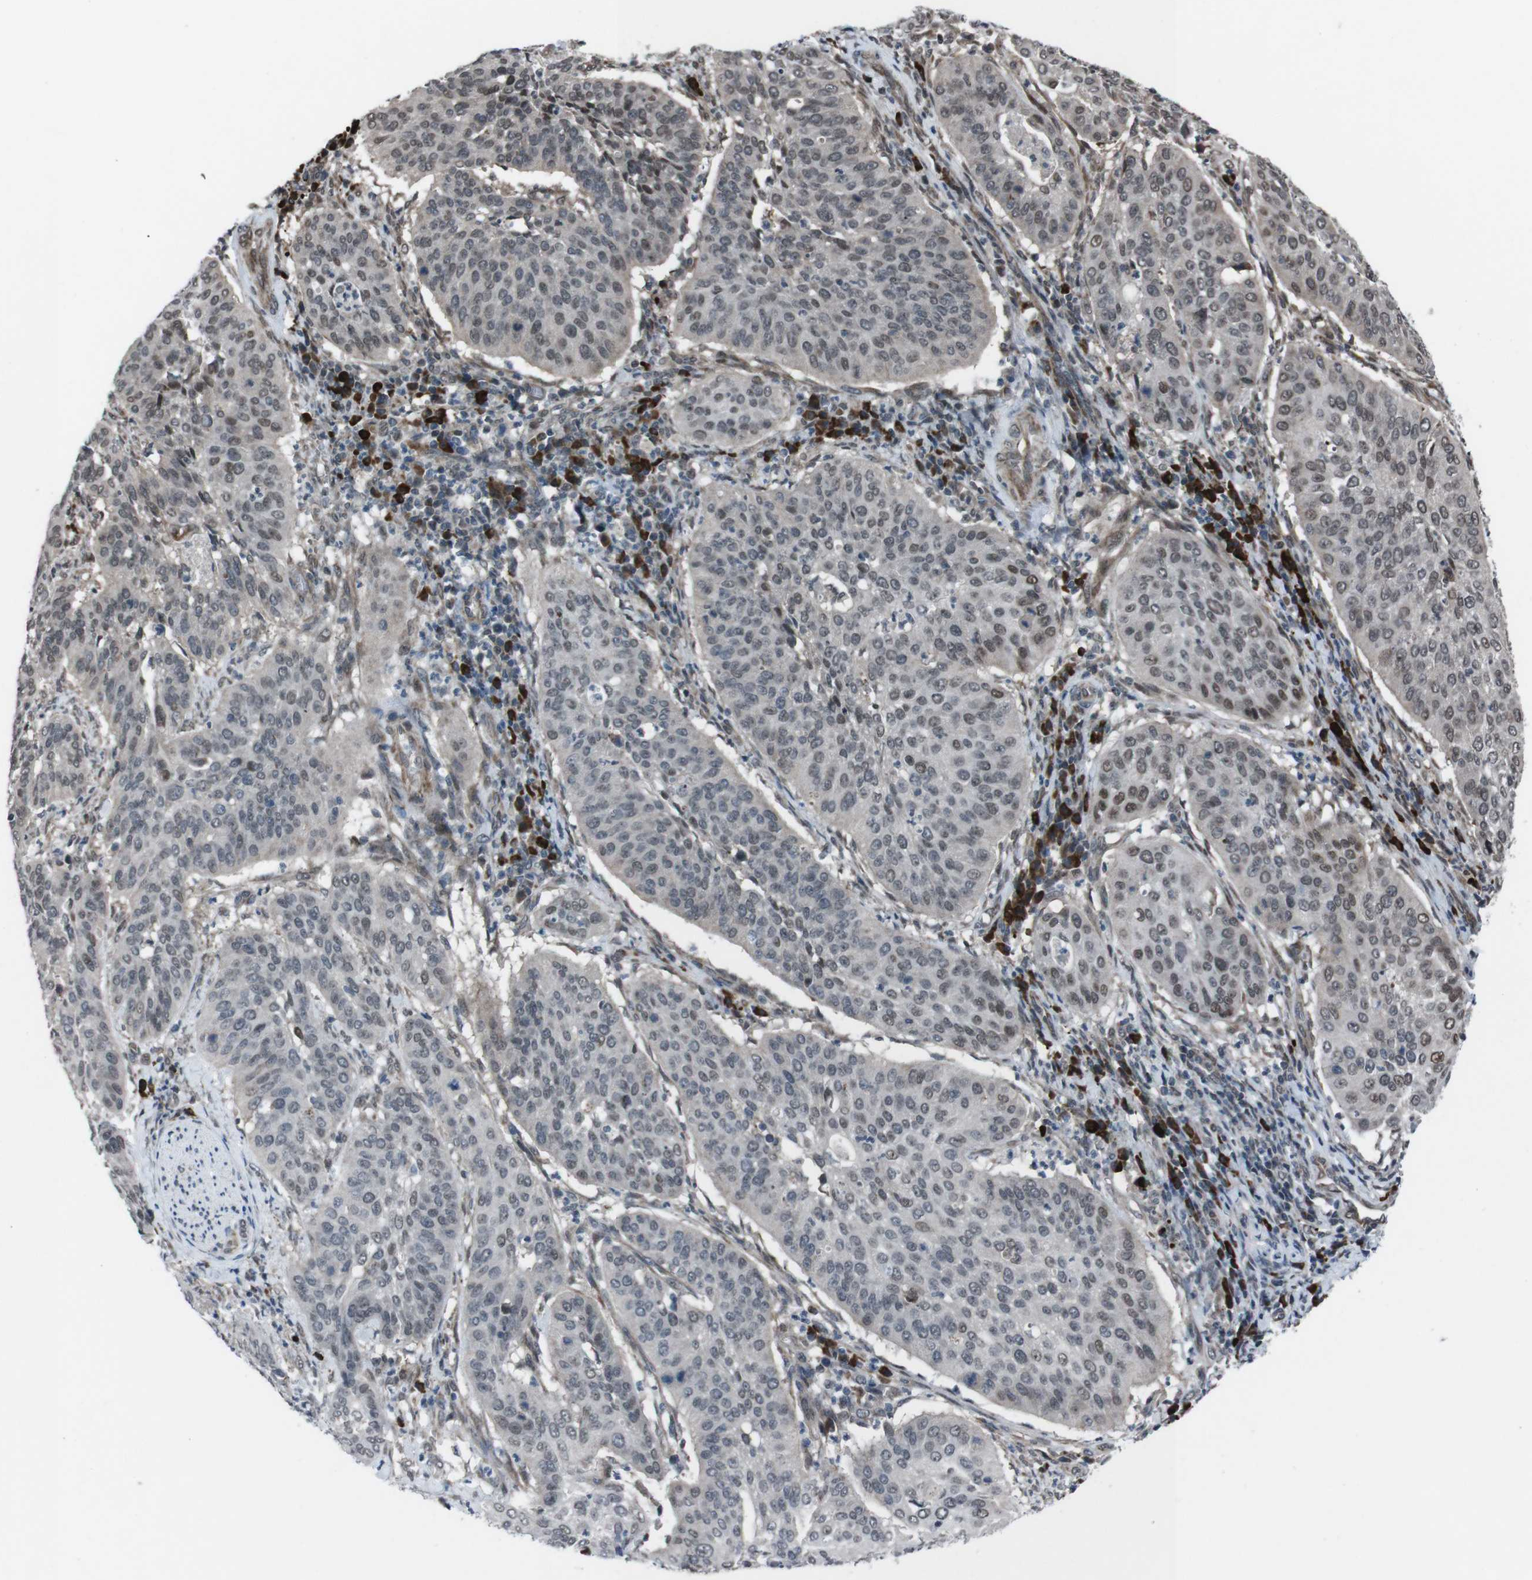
{"staining": {"intensity": "moderate", "quantity": "25%-75%", "location": "nuclear"}, "tissue": "cervical cancer", "cell_type": "Tumor cells", "image_type": "cancer", "snomed": [{"axis": "morphology", "description": "Normal tissue, NOS"}, {"axis": "morphology", "description": "Squamous cell carcinoma, NOS"}, {"axis": "topography", "description": "Cervix"}], "caption": "Immunohistochemistry (IHC) histopathology image of neoplastic tissue: squamous cell carcinoma (cervical) stained using immunohistochemistry (IHC) exhibits medium levels of moderate protein expression localized specifically in the nuclear of tumor cells, appearing as a nuclear brown color.", "gene": "SS18L1", "patient": {"sex": "female", "age": 39}}